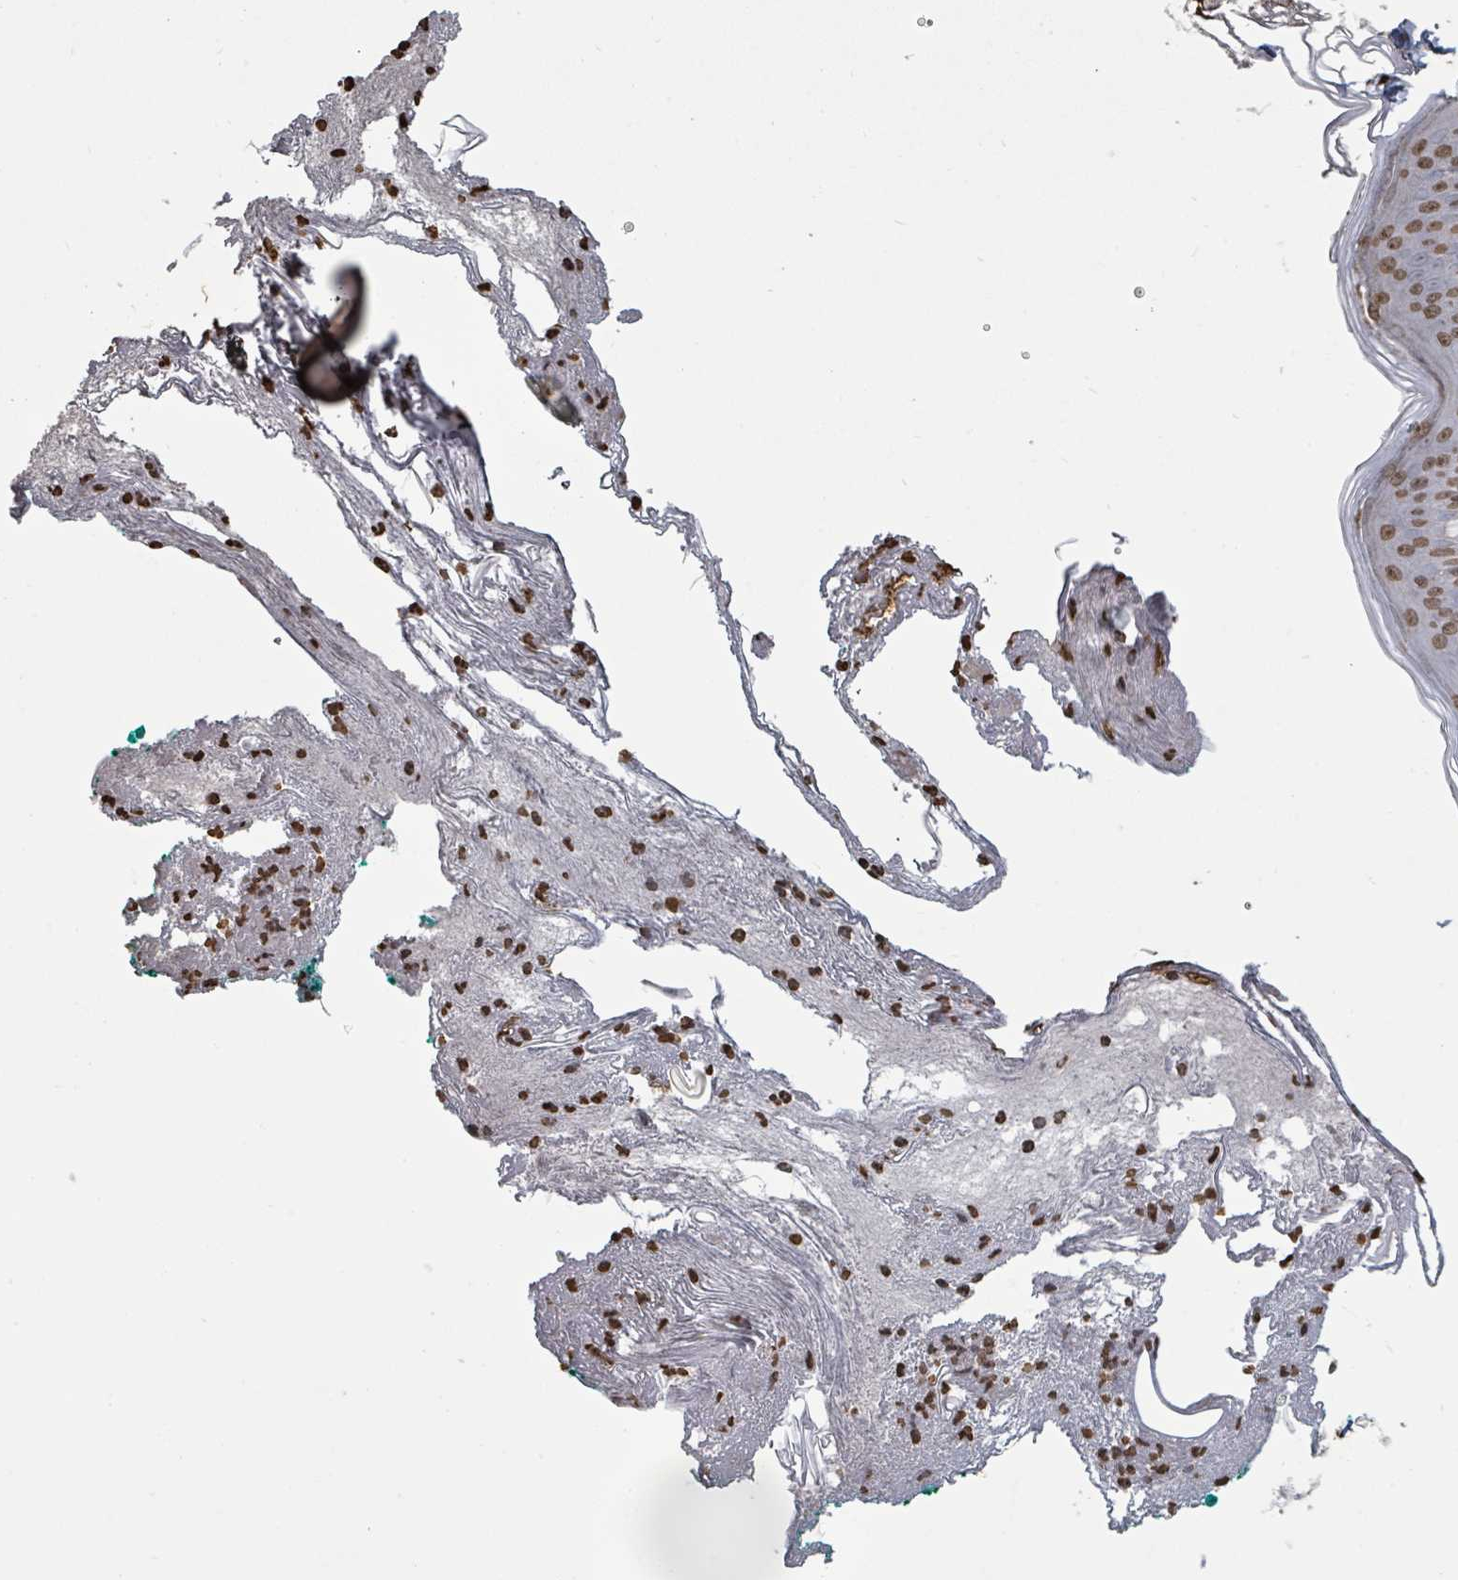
{"staining": {"intensity": "moderate", "quantity": ">75%", "location": "nuclear"}, "tissue": "skin", "cell_type": "Fibroblasts", "image_type": "normal", "snomed": [{"axis": "morphology", "description": "Normal tissue, NOS"}, {"axis": "morphology", "description": "Malignant melanoma, NOS"}, {"axis": "topography", "description": "Skin"}], "caption": "IHC micrograph of normal human skin stained for a protein (brown), which reveals medium levels of moderate nuclear positivity in approximately >75% of fibroblasts.", "gene": "MRPS12", "patient": {"sex": "male", "age": 80}}